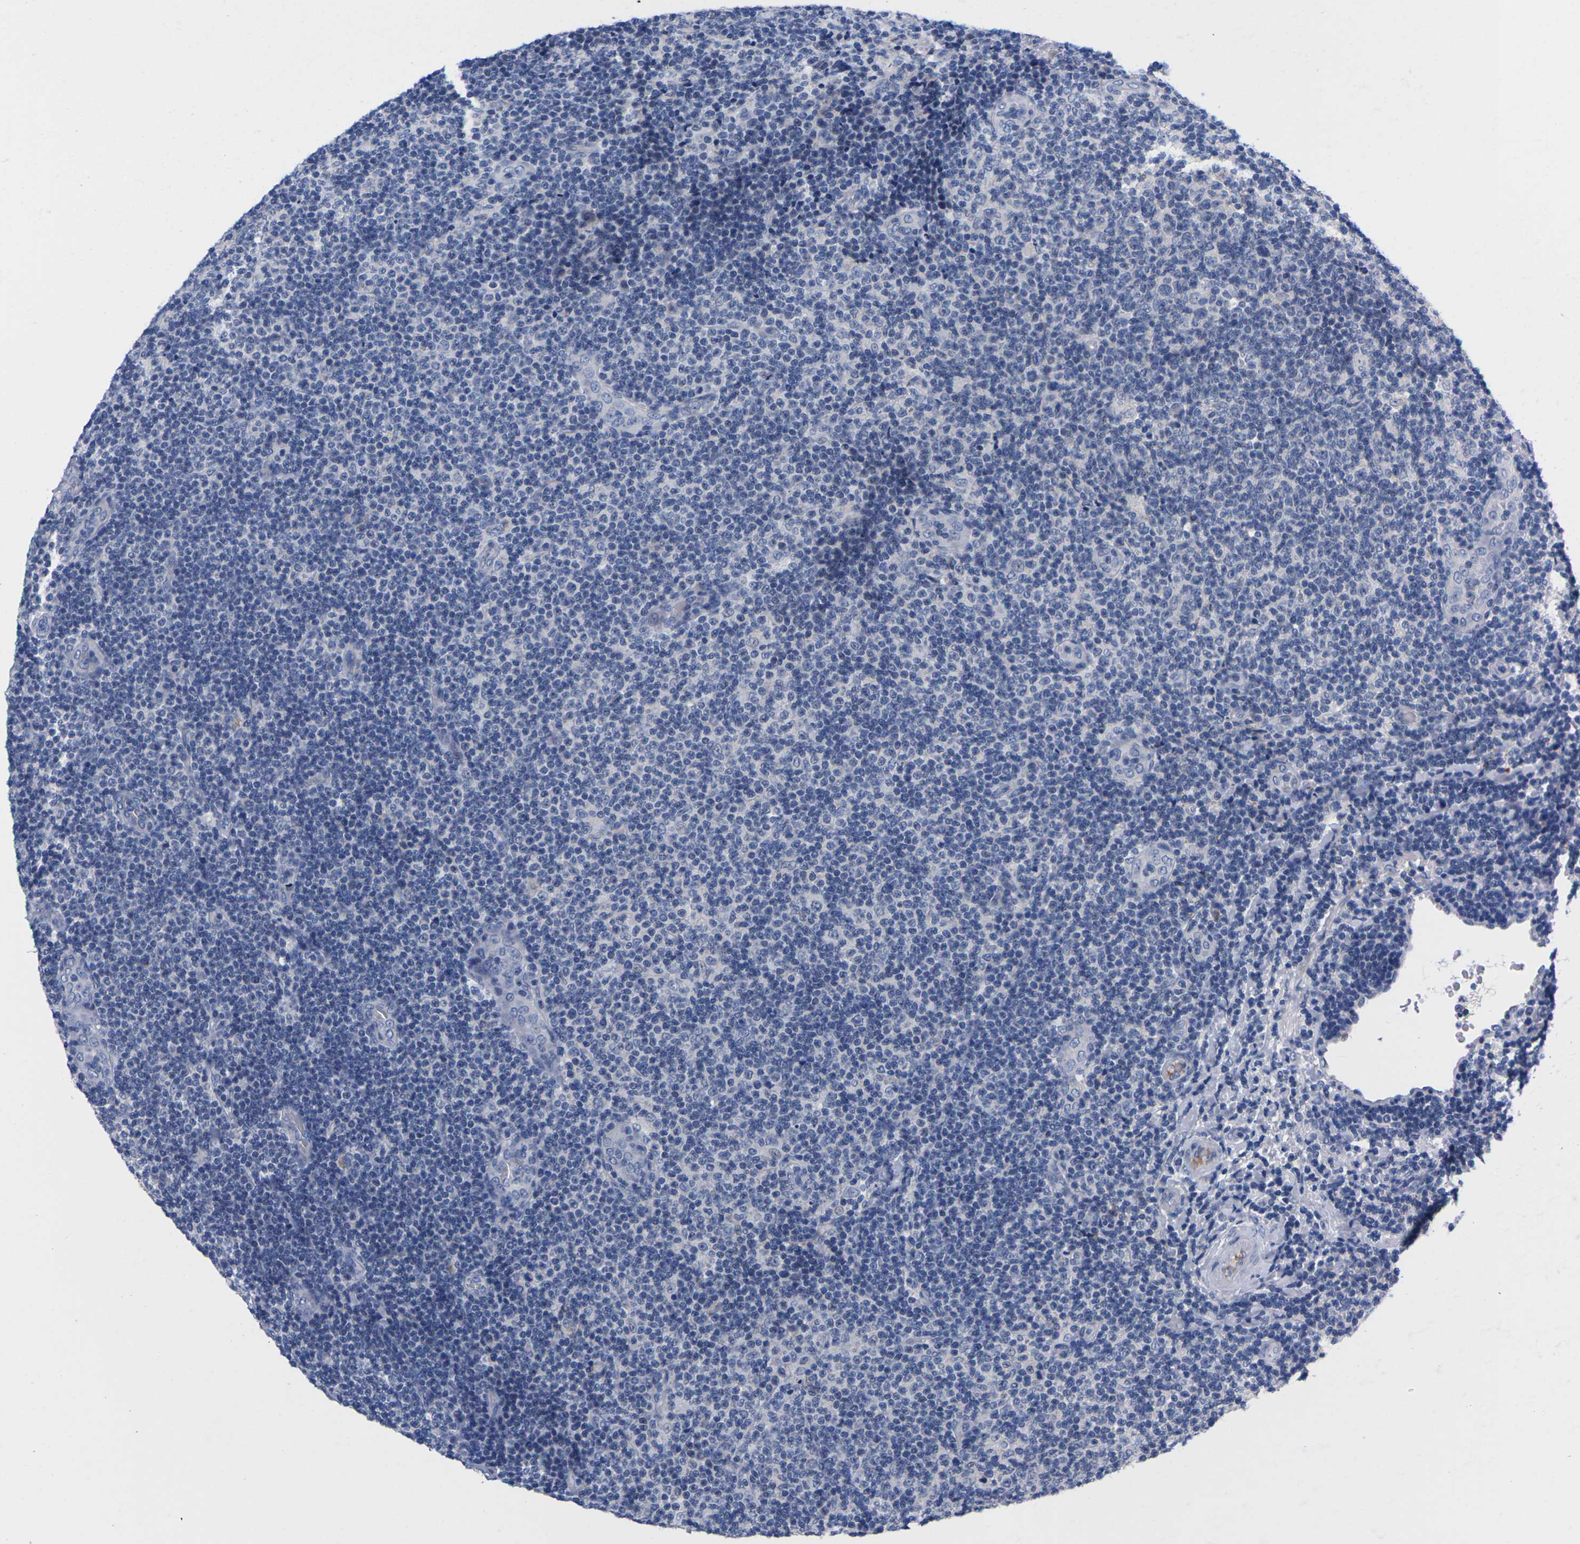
{"staining": {"intensity": "negative", "quantity": "none", "location": "none"}, "tissue": "lymphoma", "cell_type": "Tumor cells", "image_type": "cancer", "snomed": [{"axis": "morphology", "description": "Malignant lymphoma, non-Hodgkin's type, Low grade"}, {"axis": "topography", "description": "Lymph node"}], "caption": "Immunohistochemical staining of malignant lymphoma, non-Hodgkin's type (low-grade) shows no significant positivity in tumor cells.", "gene": "FAM210A", "patient": {"sex": "male", "age": 83}}